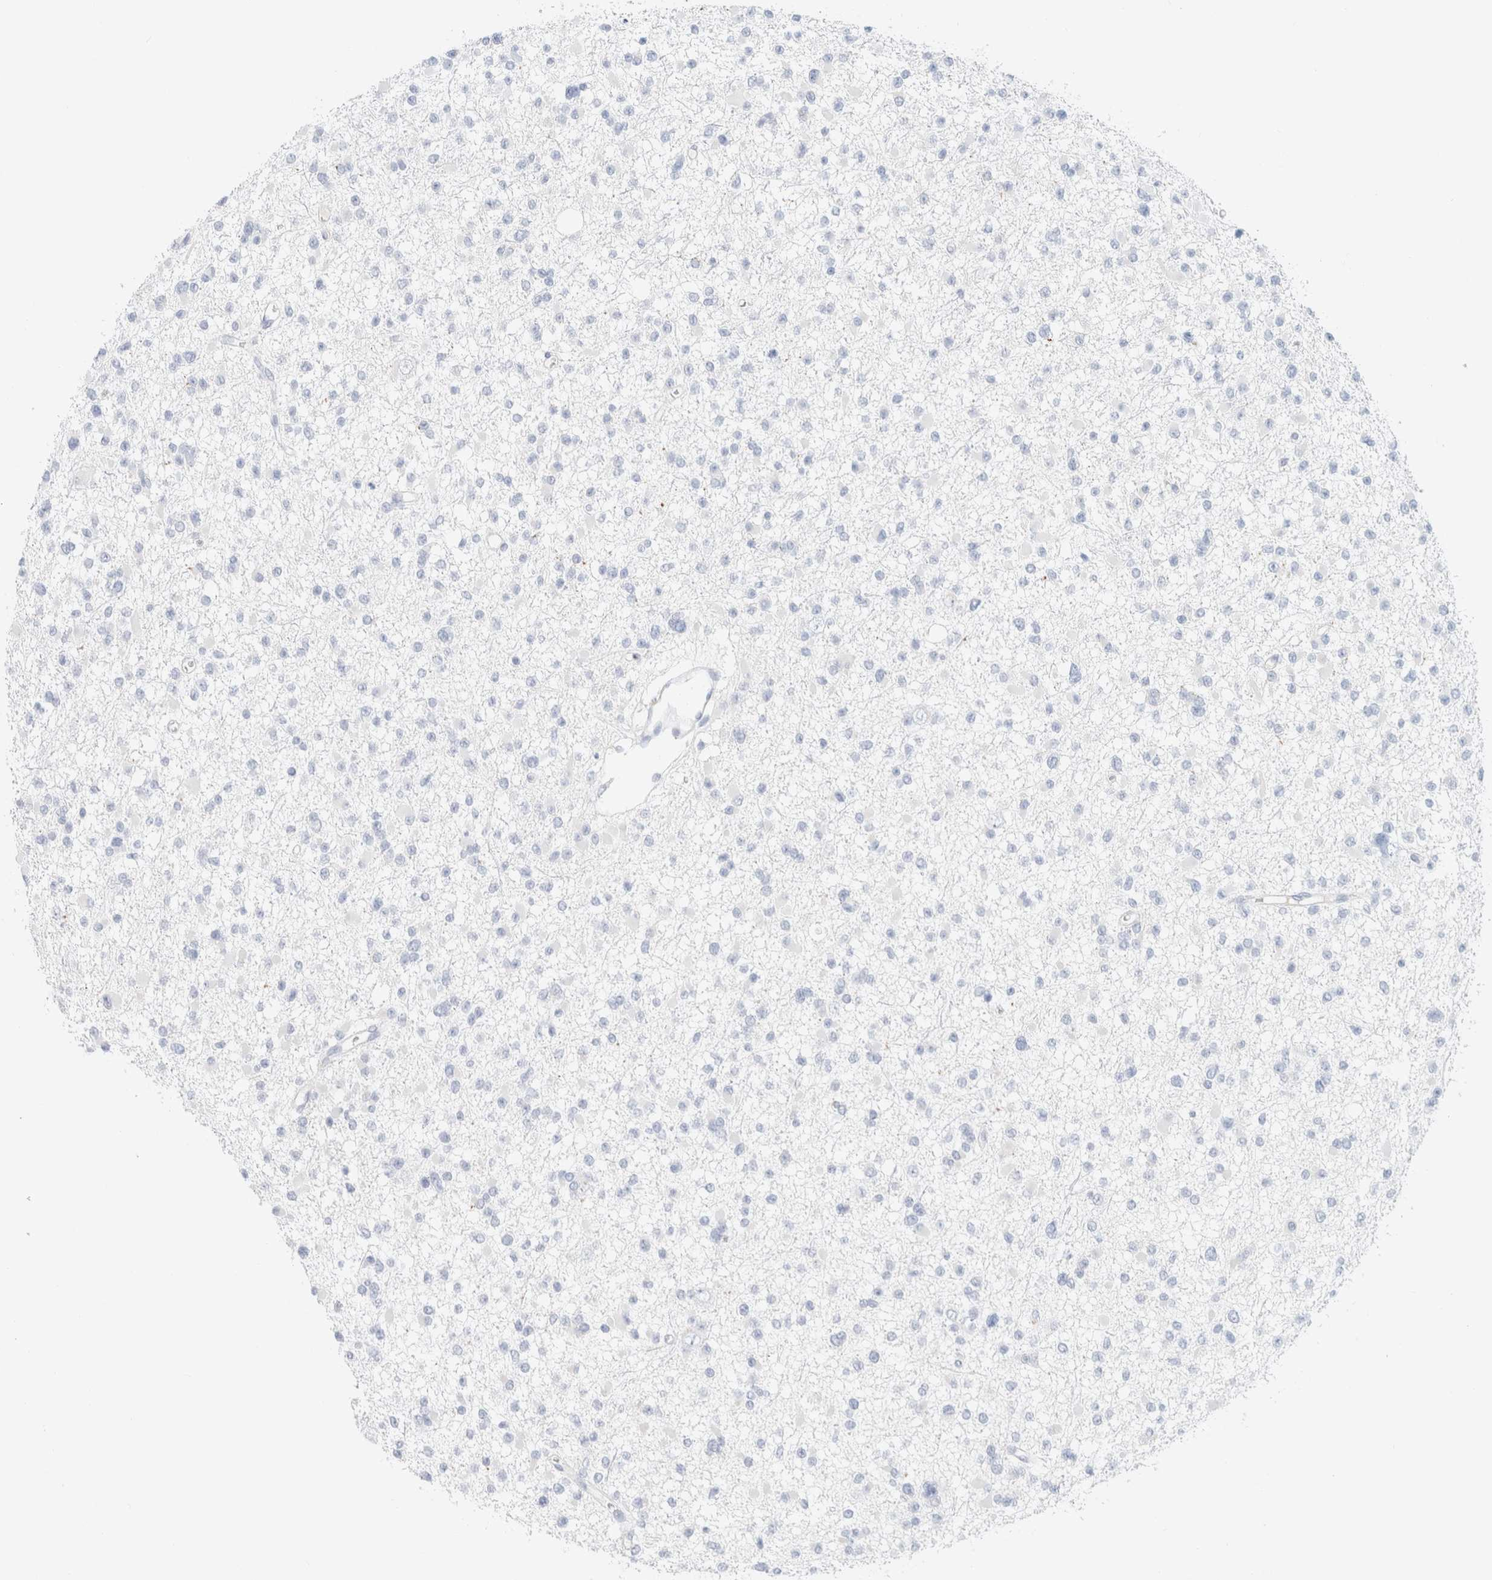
{"staining": {"intensity": "negative", "quantity": "none", "location": "none"}, "tissue": "glioma", "cell_type": "Tumor cells", "image_type": "cancer", "snomed": [{"axis": "morphology", "description": "Glioma, malignant, Low grade"}, {"axis": "topography", "description": "Brain"}], "caption": "Glioma was stained to show a protein in brown. There is no significant expression in tumor cells. (Immunohistochemistry (ihc), brightfield microscopy, high magnification).", "gene": "CPQ", "patient": {"sex": "female", "age": 22}}